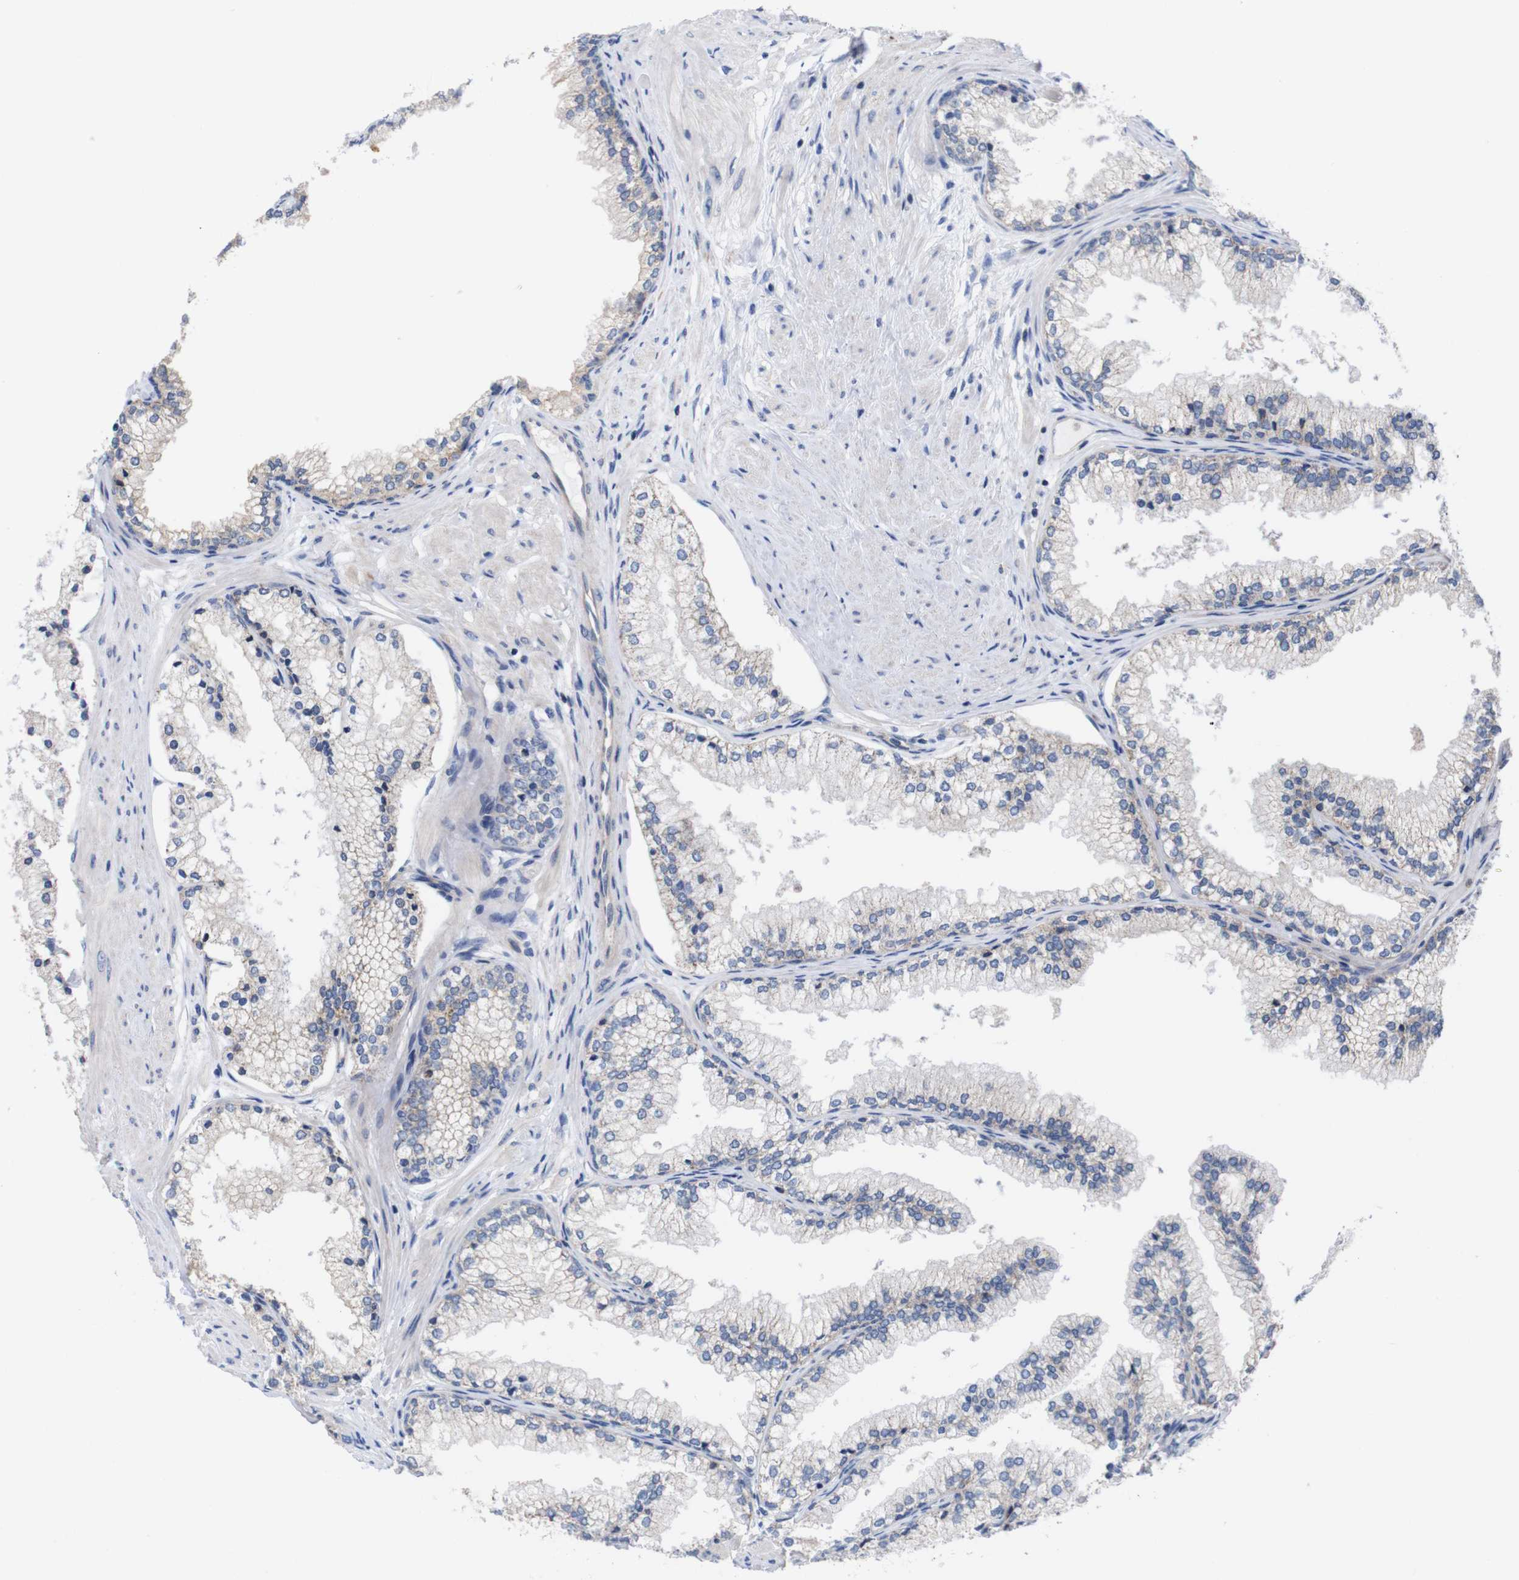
{"staining": {"intensity": "negative", "quantity": "none", "location": "none"}, "tissue": "prostate cancer", "cell_type": "Tumor cells", "image_type": "cancer", "snomed": [{"axis": "morphology", "description": "Adenocarcinoma, Low grade"}, {"axis": "topography", "description": "Prostate"}], "caption": "An immunohistochemistry (IHC) image of low-grade adenocarcinoma (prostate) is shown. There is no staining in tumor cells of low-grade adenocarcinoma (prostate).", "gene": "USH1C", "patient": {"sex": "male", "age": 71}}